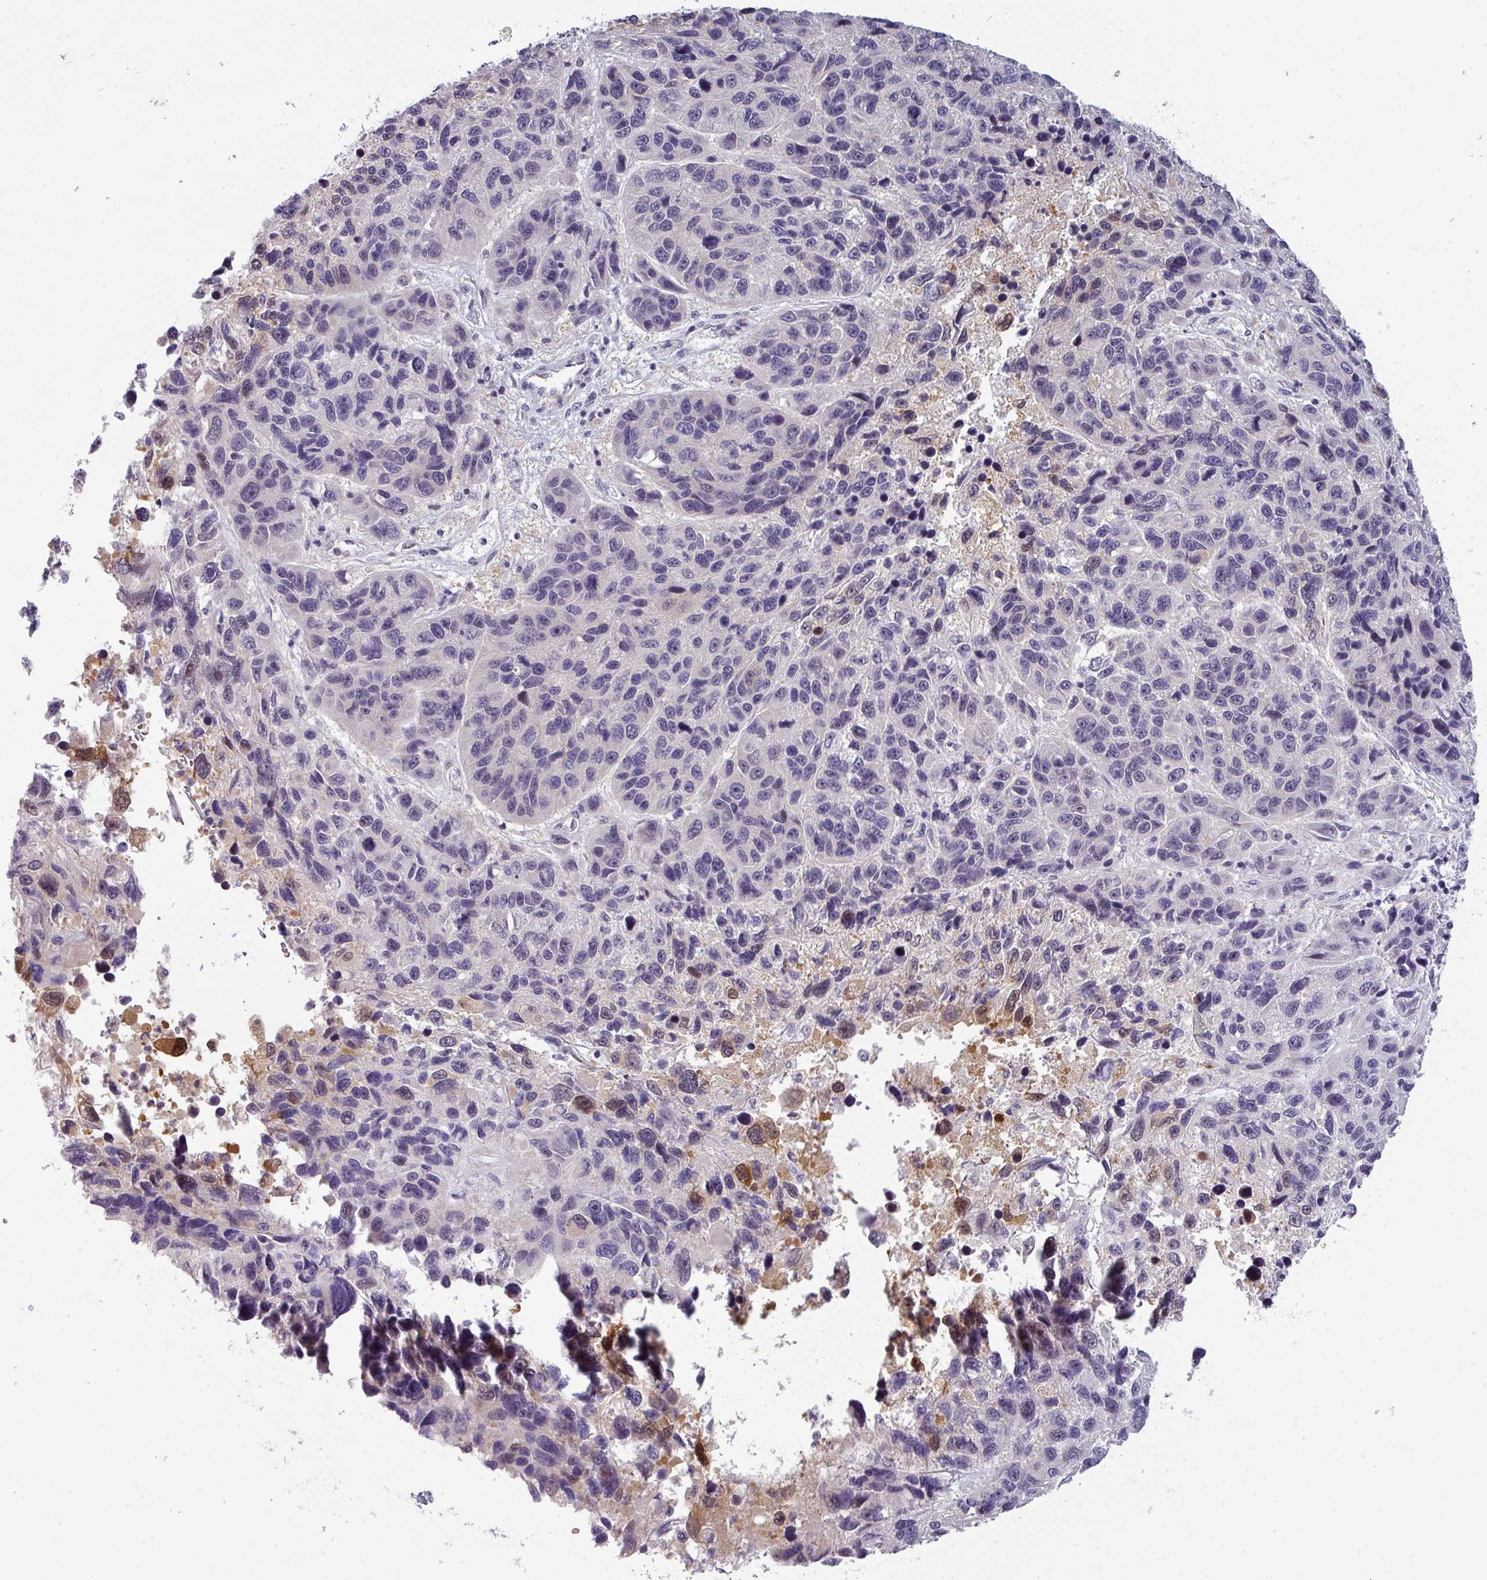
{"staining": {"intensity": "weak", "quantity": "<25%", "location": "nuclear"}, "tissue": "melanoma", "cell_type": "Tumor cells", "image_type": "cancer", "snomed": [{"axis": "morphology", "description": "Malignant melanoma, NOS"}, {"axis": "topography", "description": "Skin"}], "caption": "This is an immunohistochemistry image of melanoma. There is no staining in tumor cells.", "gene": "PRAMEF12", "patient": {"sex": "male", "age": 53}}